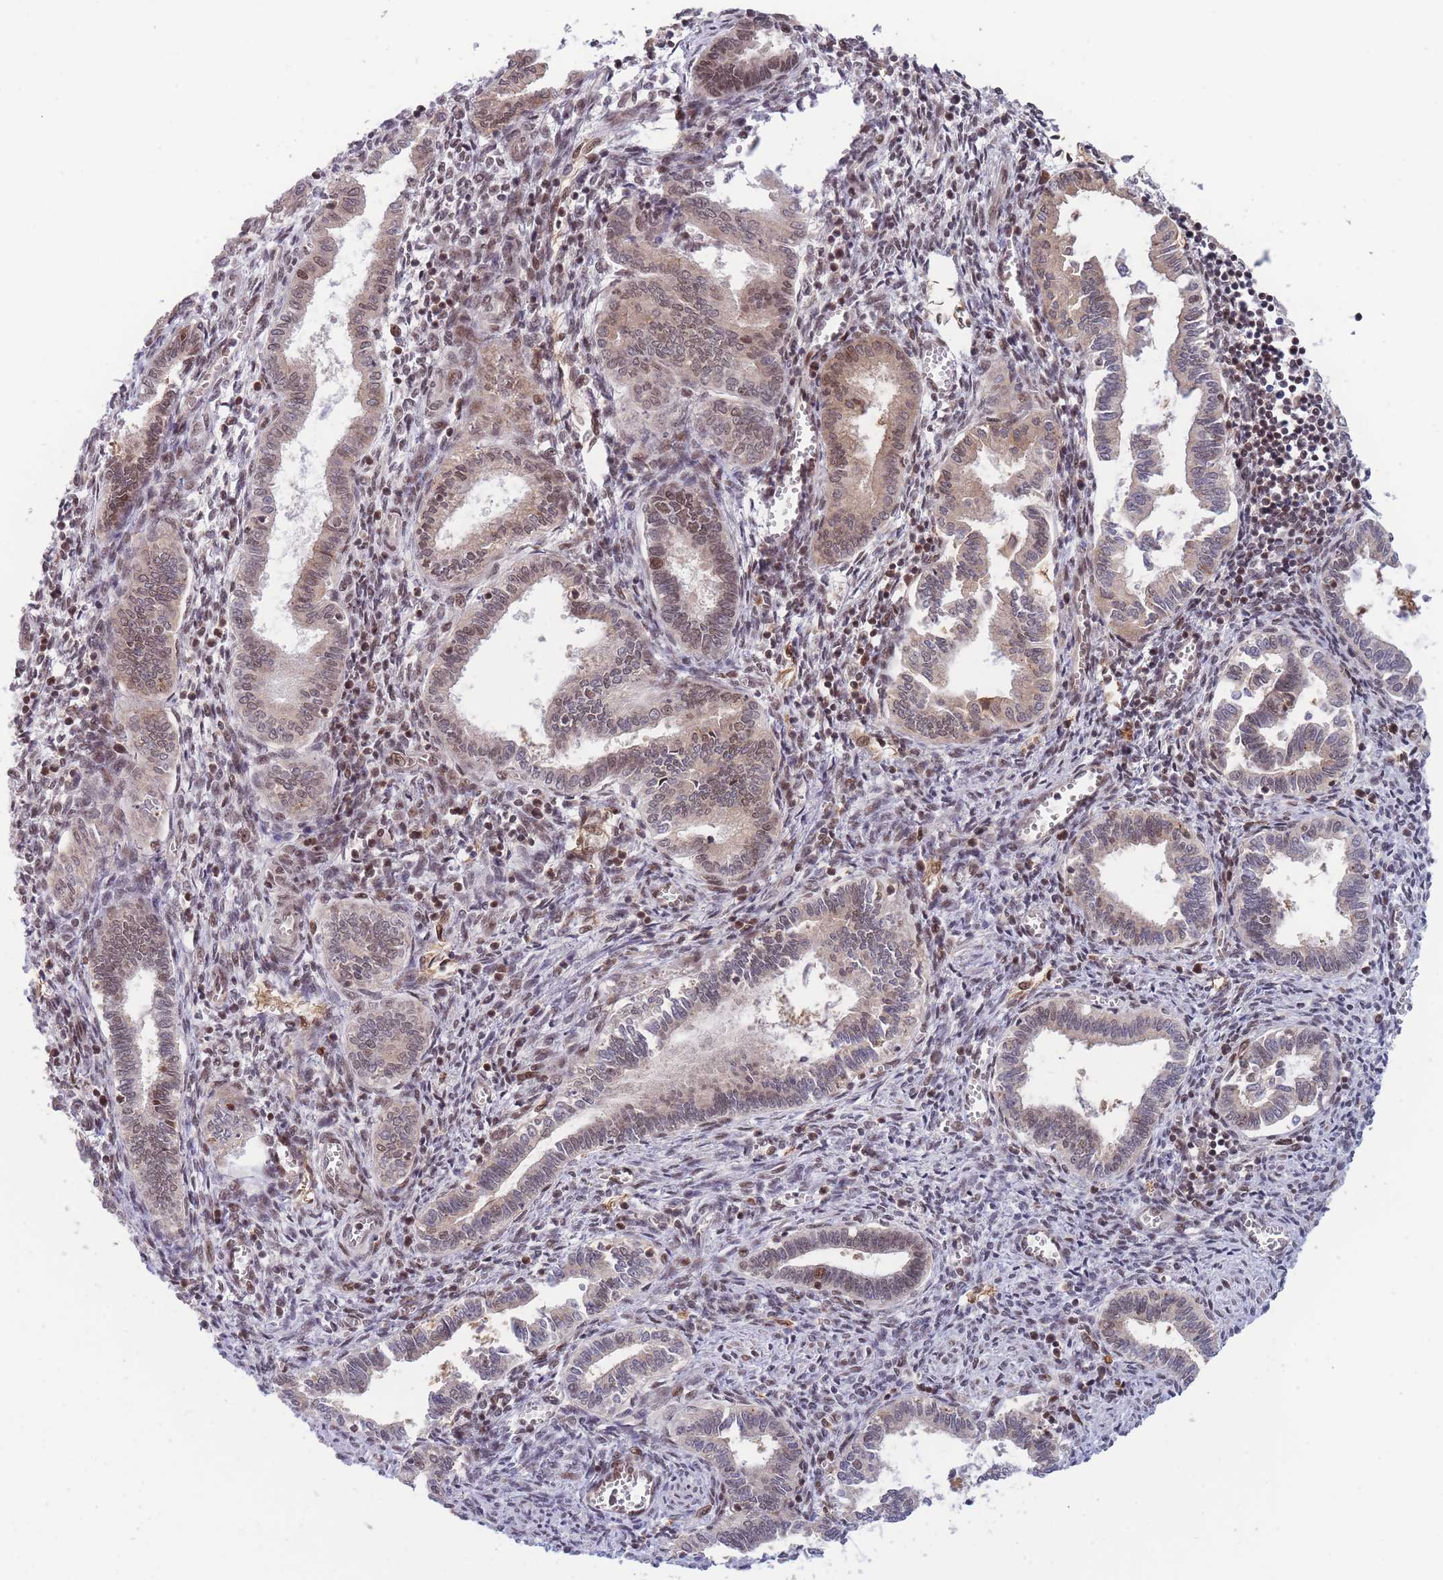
{"staining": {"intensity": "moderate", "quantity": "25%-75%", "location": "nuclear"}, "tissue": "endometrium", "cell_type": "Cells in endometrial stroma", "image_type": "normal", "snomed": [{"axis": "morphology", "description": "Normal tissue, NOS"}, {"axis": "topography", "description": "Endometrium"}], "caption": "Normal endometrium reveals moderate nuclear positivity in approximately 25%-75% of cells in endometrial stroma, visualized by immunohistochemistry.", "gene": "BOD1L1", "patient": {"sex": "female", "age": 37}}